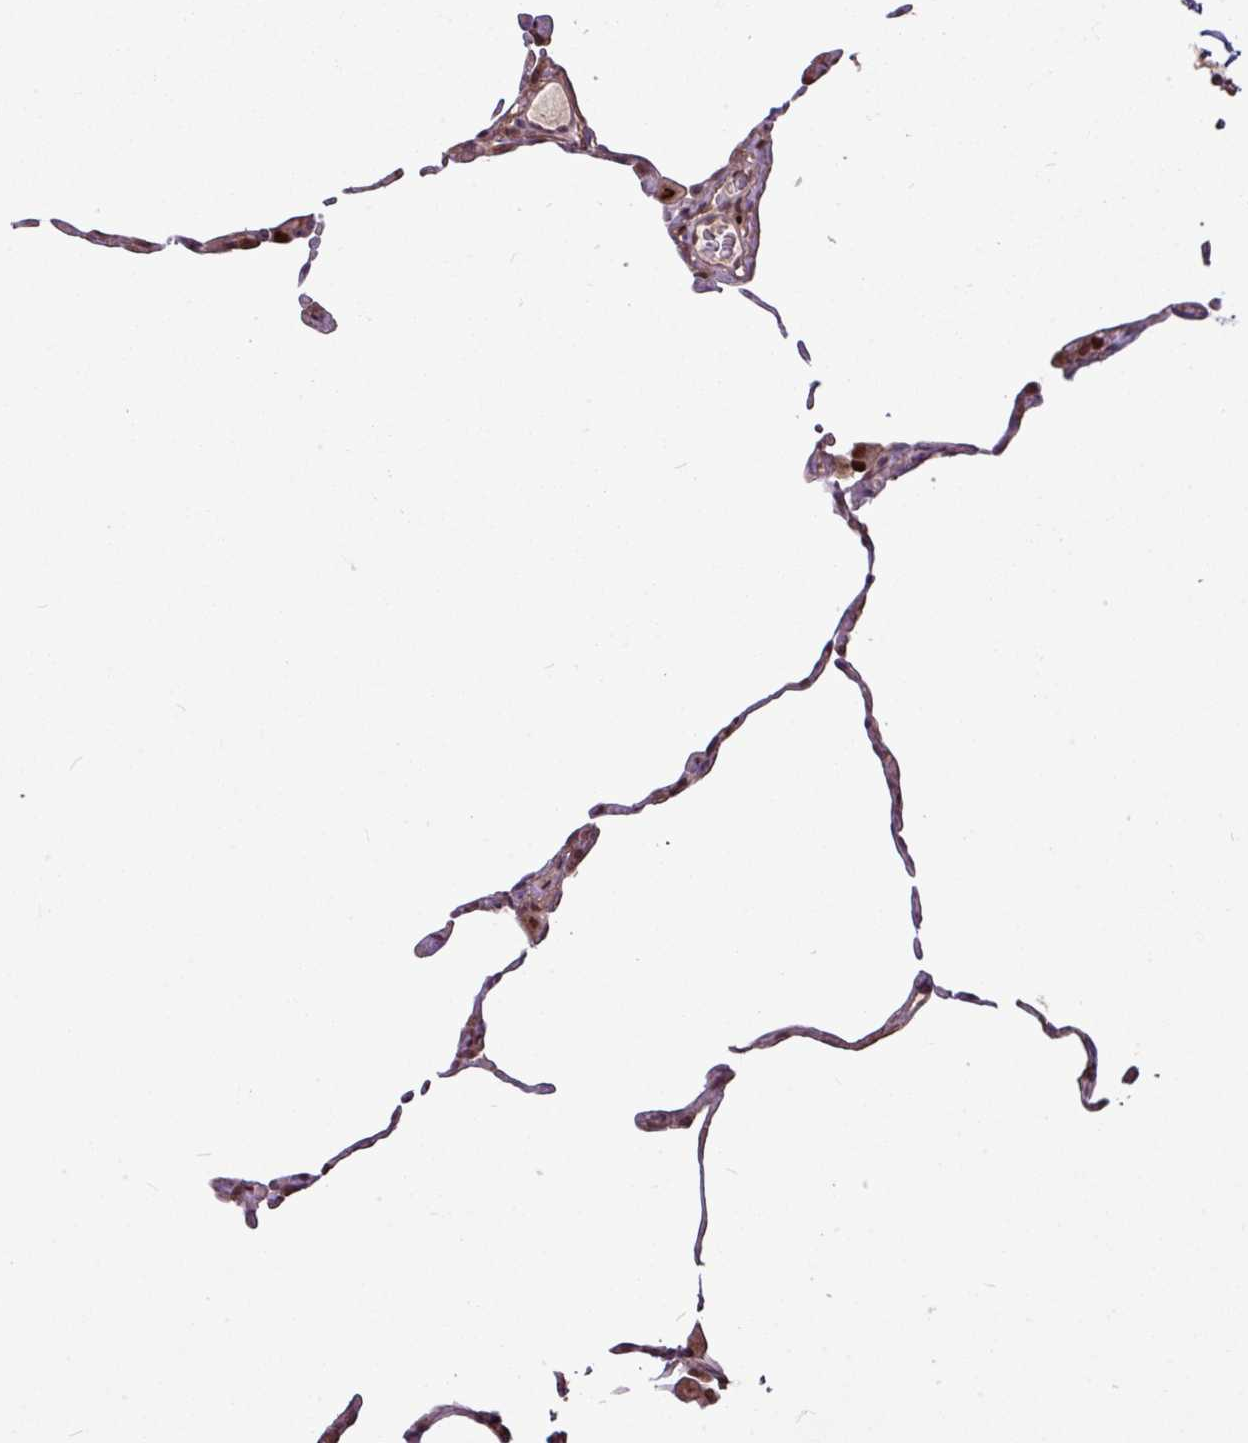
{"staining": {"intensity": "negative", "quantity": "none", "location": "none"}, "tissue": "lung", "cell_type": "Alveolar cells", "image_type": "normal", "snomed": [{"axis": "morphology", "description": "Normal tissue, NOS"}, {"axis": "topography", "description": "Lung"}], "caption": "The histopathology image reveals no staining of alveolar cells in unremarkable lung. (DAB immunohistochemistry visualized using brightfield microscopy, high magnification).", "gene": "SKIC2", "patient": {"sex": "female", "age": 57}}